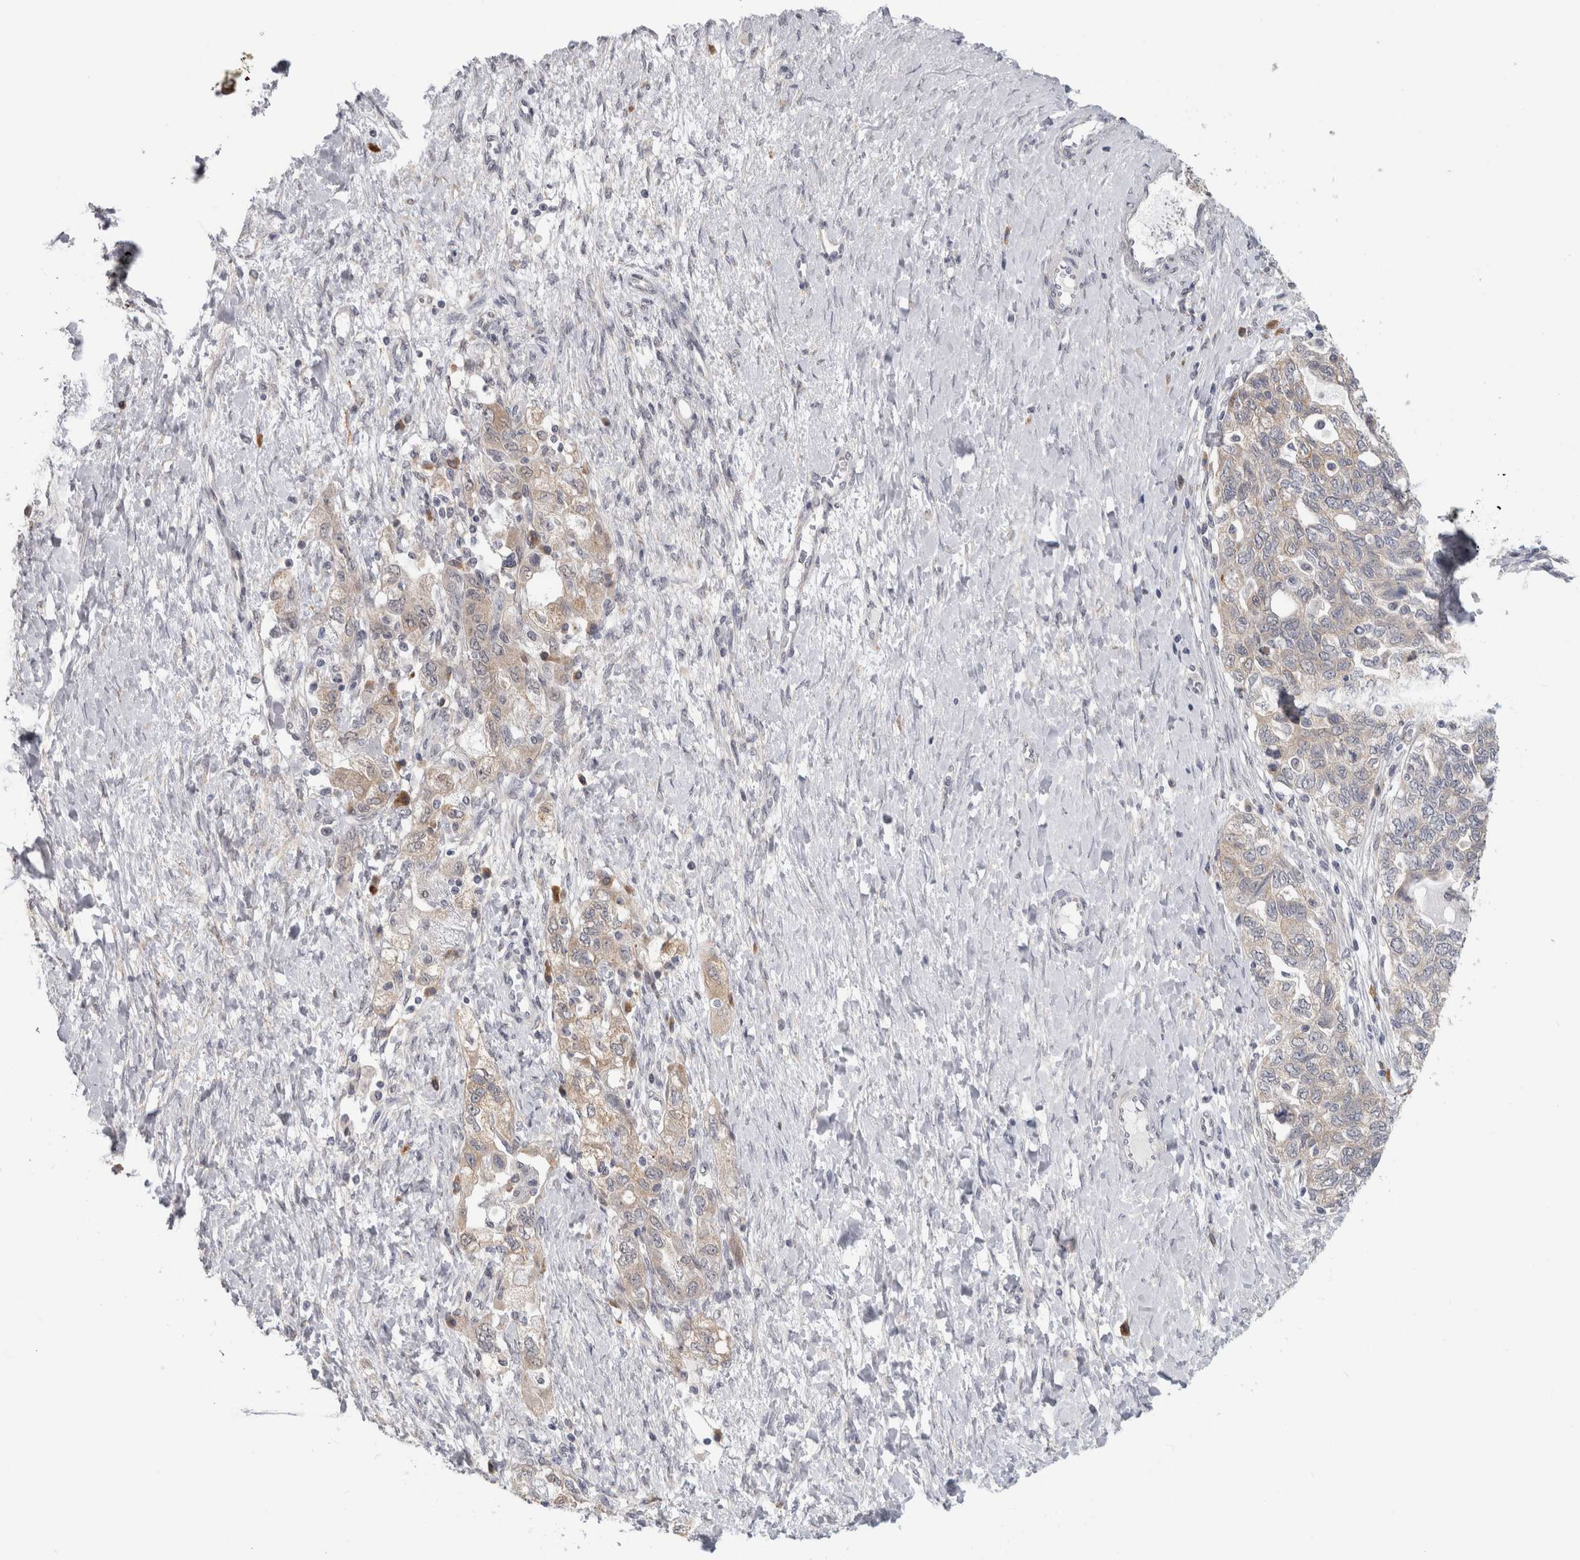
{"staining": {"intensity": "moderate", "quantity": "<25%", "location": "cytoplasmic/membranous"}, "tissue": "ovarian cancer", "cell_type": "Tumor cells", "image_type": "cancer", "snomed": [{"axis": "morphology", "description": "Carcinoma, NOS"}, {"axis": "morphology", "description": "Cystadenocarcinoma, serous, NOS"}, {"axis": "topography", "description": "Ovary"}], "caption": "Immunohistochemical staining of ovarian cancer (serous cystadenocarcinoma) exhibits moderate cytoplasmic/membranous protein expression in about <25% of tumor cells.", "gene": "TMEM242", "patient": {"sex": "female", "age": 69}}